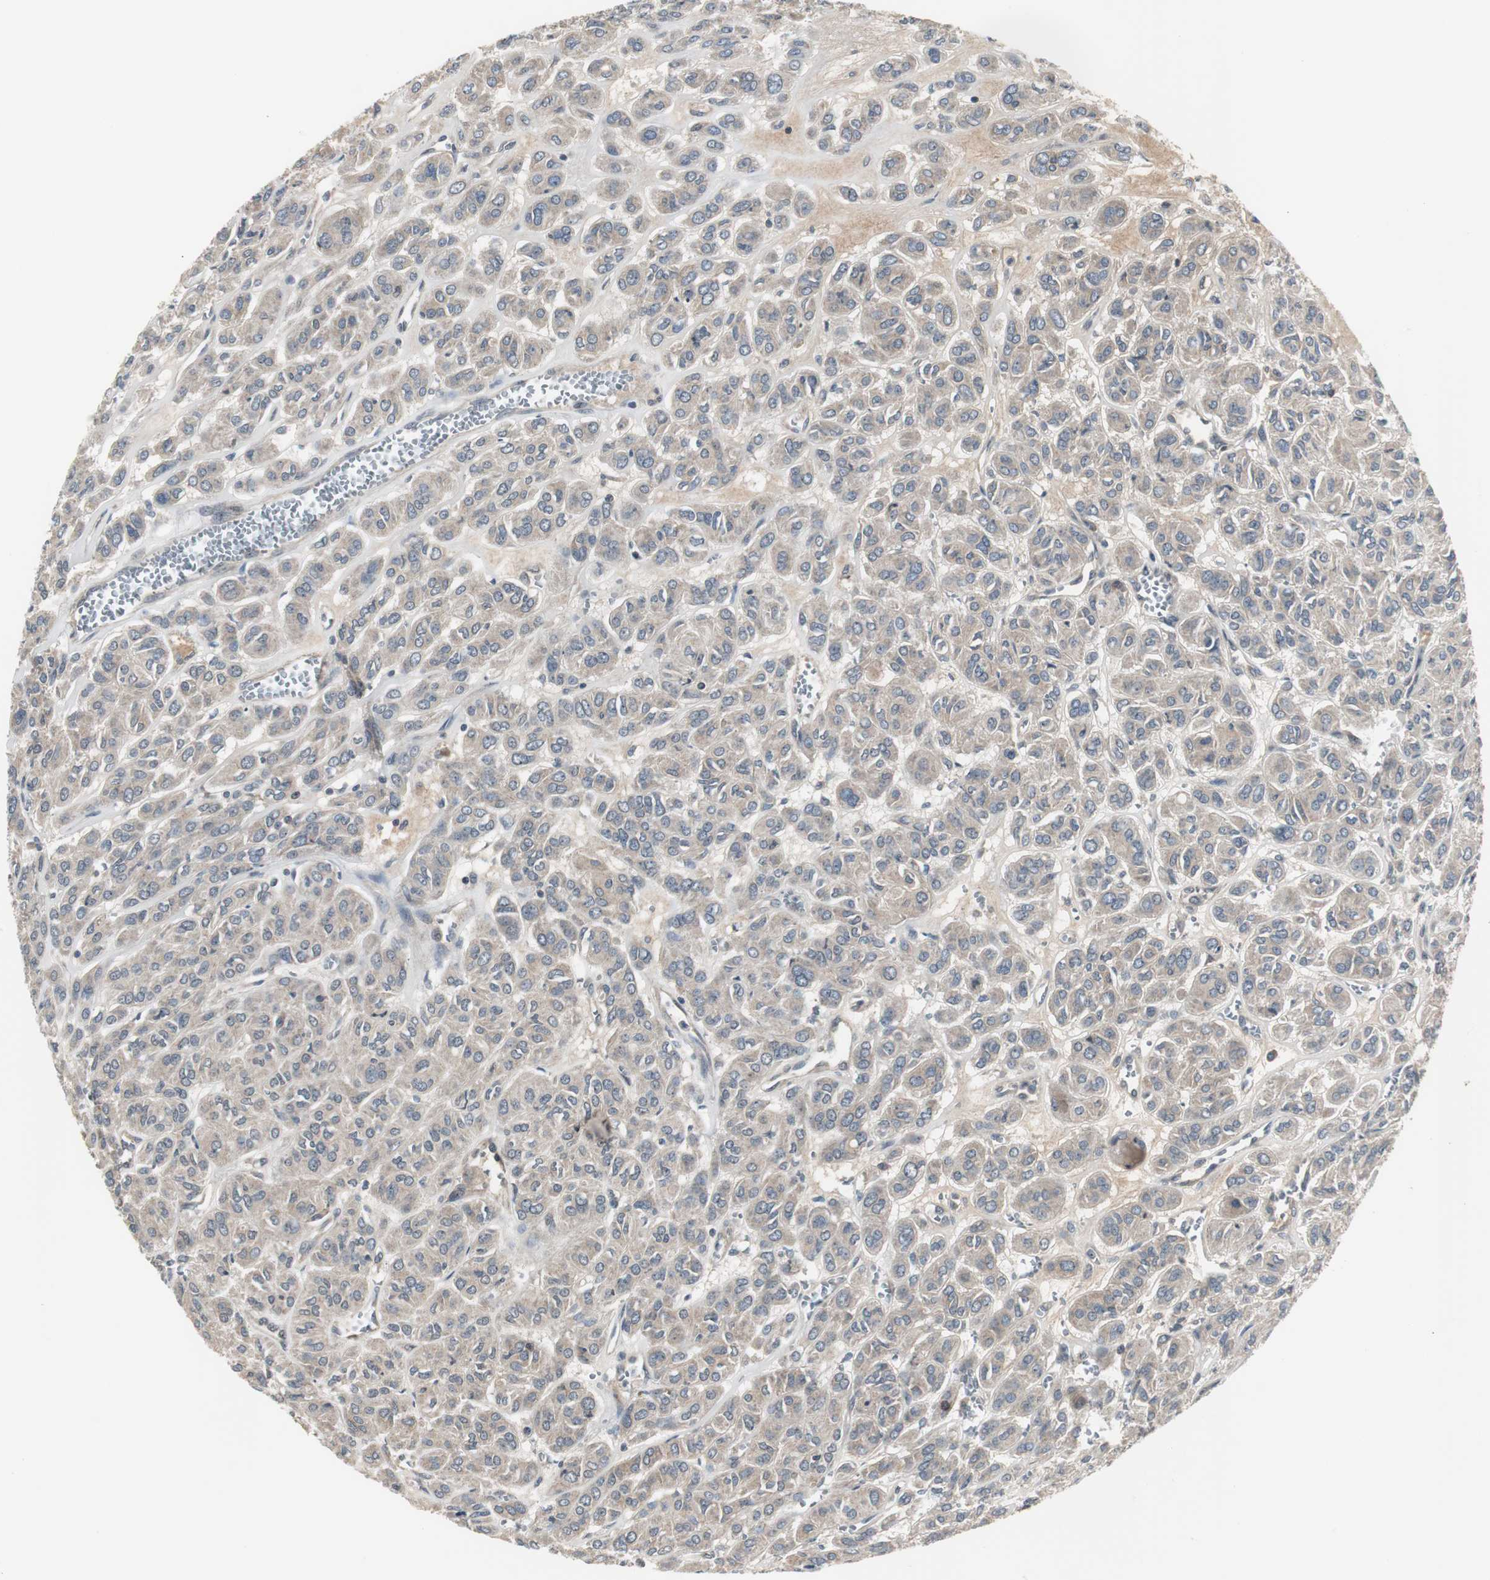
{"staining": {"intensity": "weak", "quantity": ">75%", "location": "cytoplasmic/membranous"}, "tissue": "thyroid cancer", "cell_type": "Tumor cells", "image_type": "cancer", "snomed": [{"axis": "morphology", "description": "Follicular adenoma carcinoma, NOS"}, {"axis": "topography", "description": "Thyroid gland"}], "caption": "The histopathology image demonstrates immunohistochemical staining of follicular adenoma carcinoma (thyroid). There is weak cytoplasmic/membranous positivity is appreciated in about >75% of tumor cells.", "gene": "ZMPSTE24", "patient": {"sex": "female", "age": 71}}